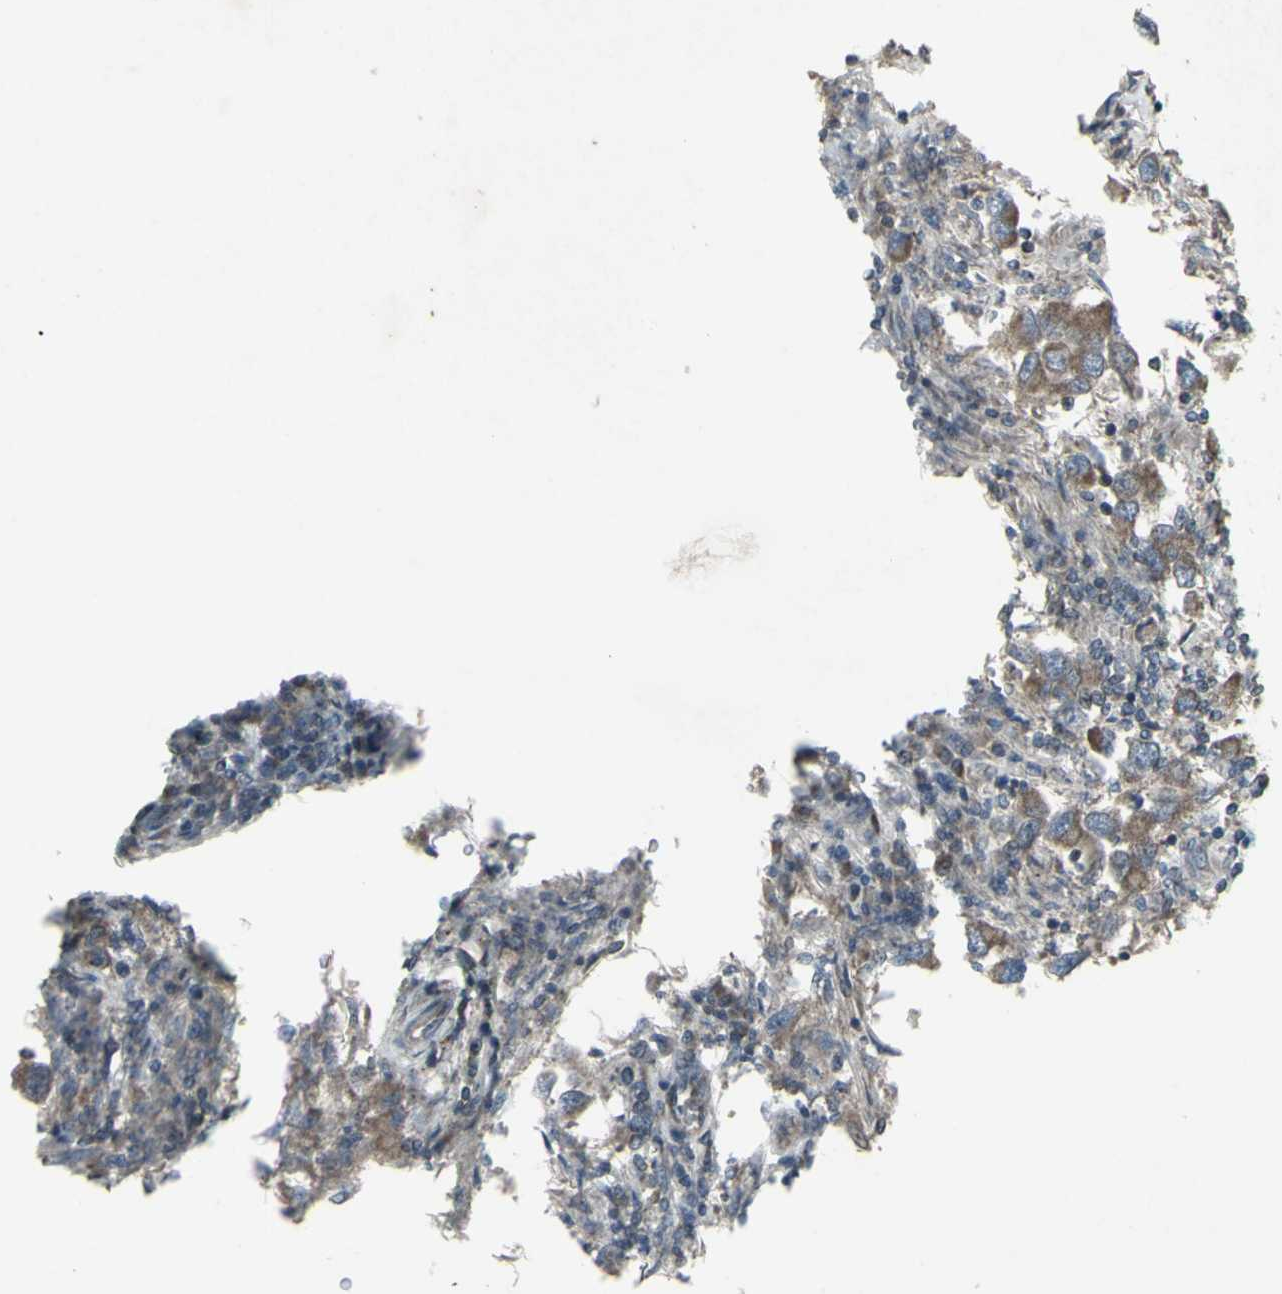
{"staining": {"intensity": "moderate", "quantity": ">75%", "location": "cytoplasmic/membranous"}, "tissue": "testis cancer", "cell_type": "Tumor cells", "image_type": "cancer", "snomed": [{"axis": "morphology", "description": "Carcinoma, Embryonal, NOS"}, {"axis": "topography", "description": "Testis"}], "caption": "There is medium levels of moderate cytoplasmic/membranous staining in tumor cells of testis cancer (embryonal carcinoma), as demonstrated by immunohistochemical staining (brown color).", "gene": "SHC1", "patient": {"sex": "male", "age": 21}}